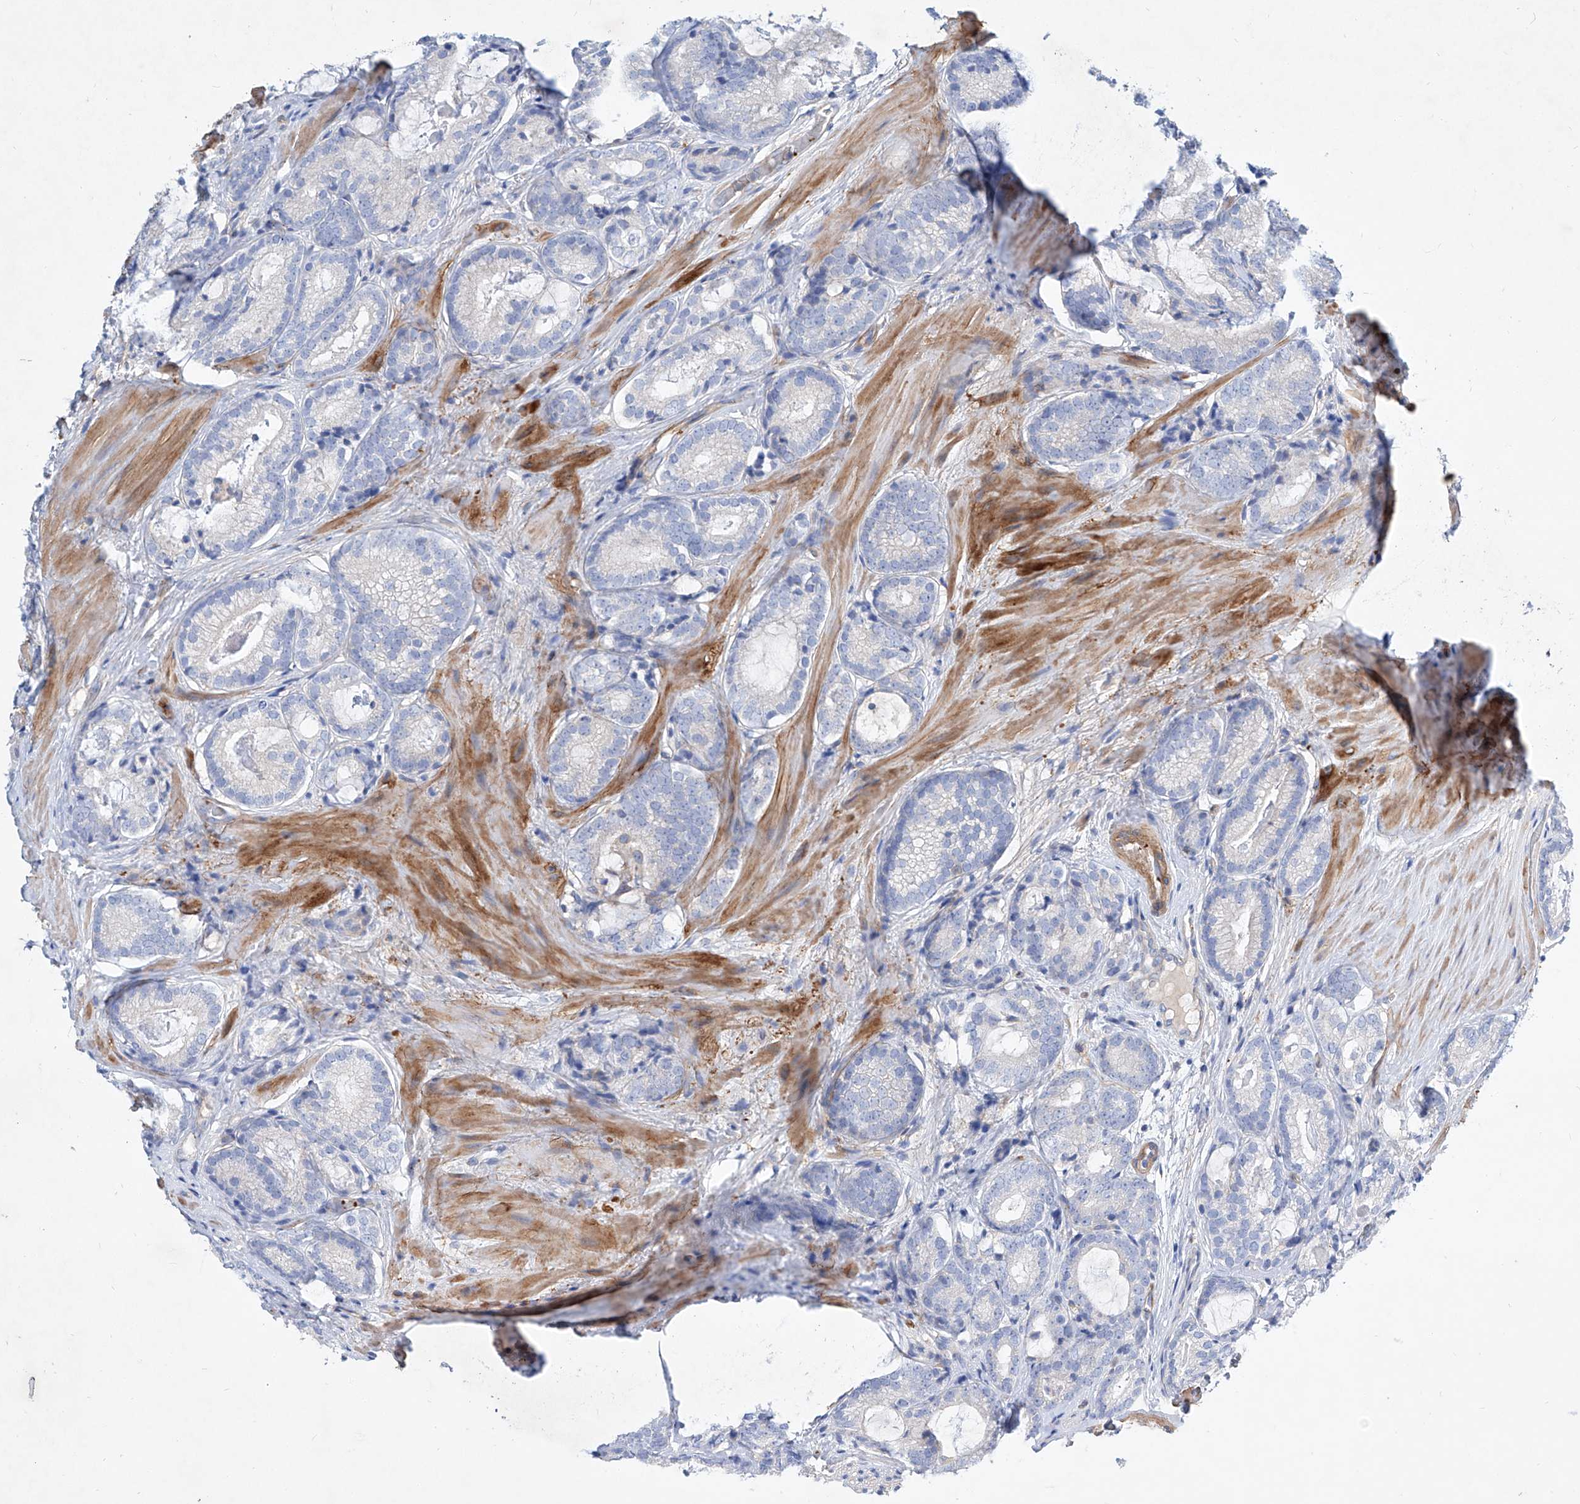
{"staining": {"intensity": "negative", "quantity": "none", "location": "none"}, "tissue": "prostate cancer", "cell_type": "Tumor cells", "image_type": "cancer", "snomed": [{"axis": "morphology", "description": "Adenocarcinoma, High grade"}, {"axis": "topography", "description": "Prostate"}], "caption": "This histopathology image is of prostate cancer stained with IHC to label a protein in brown with the nuclei are counter-stained blue. There is no staining in tumor cells.", "gene": "TAS2R60", "patient": {"sex": "male", "age": 63}}